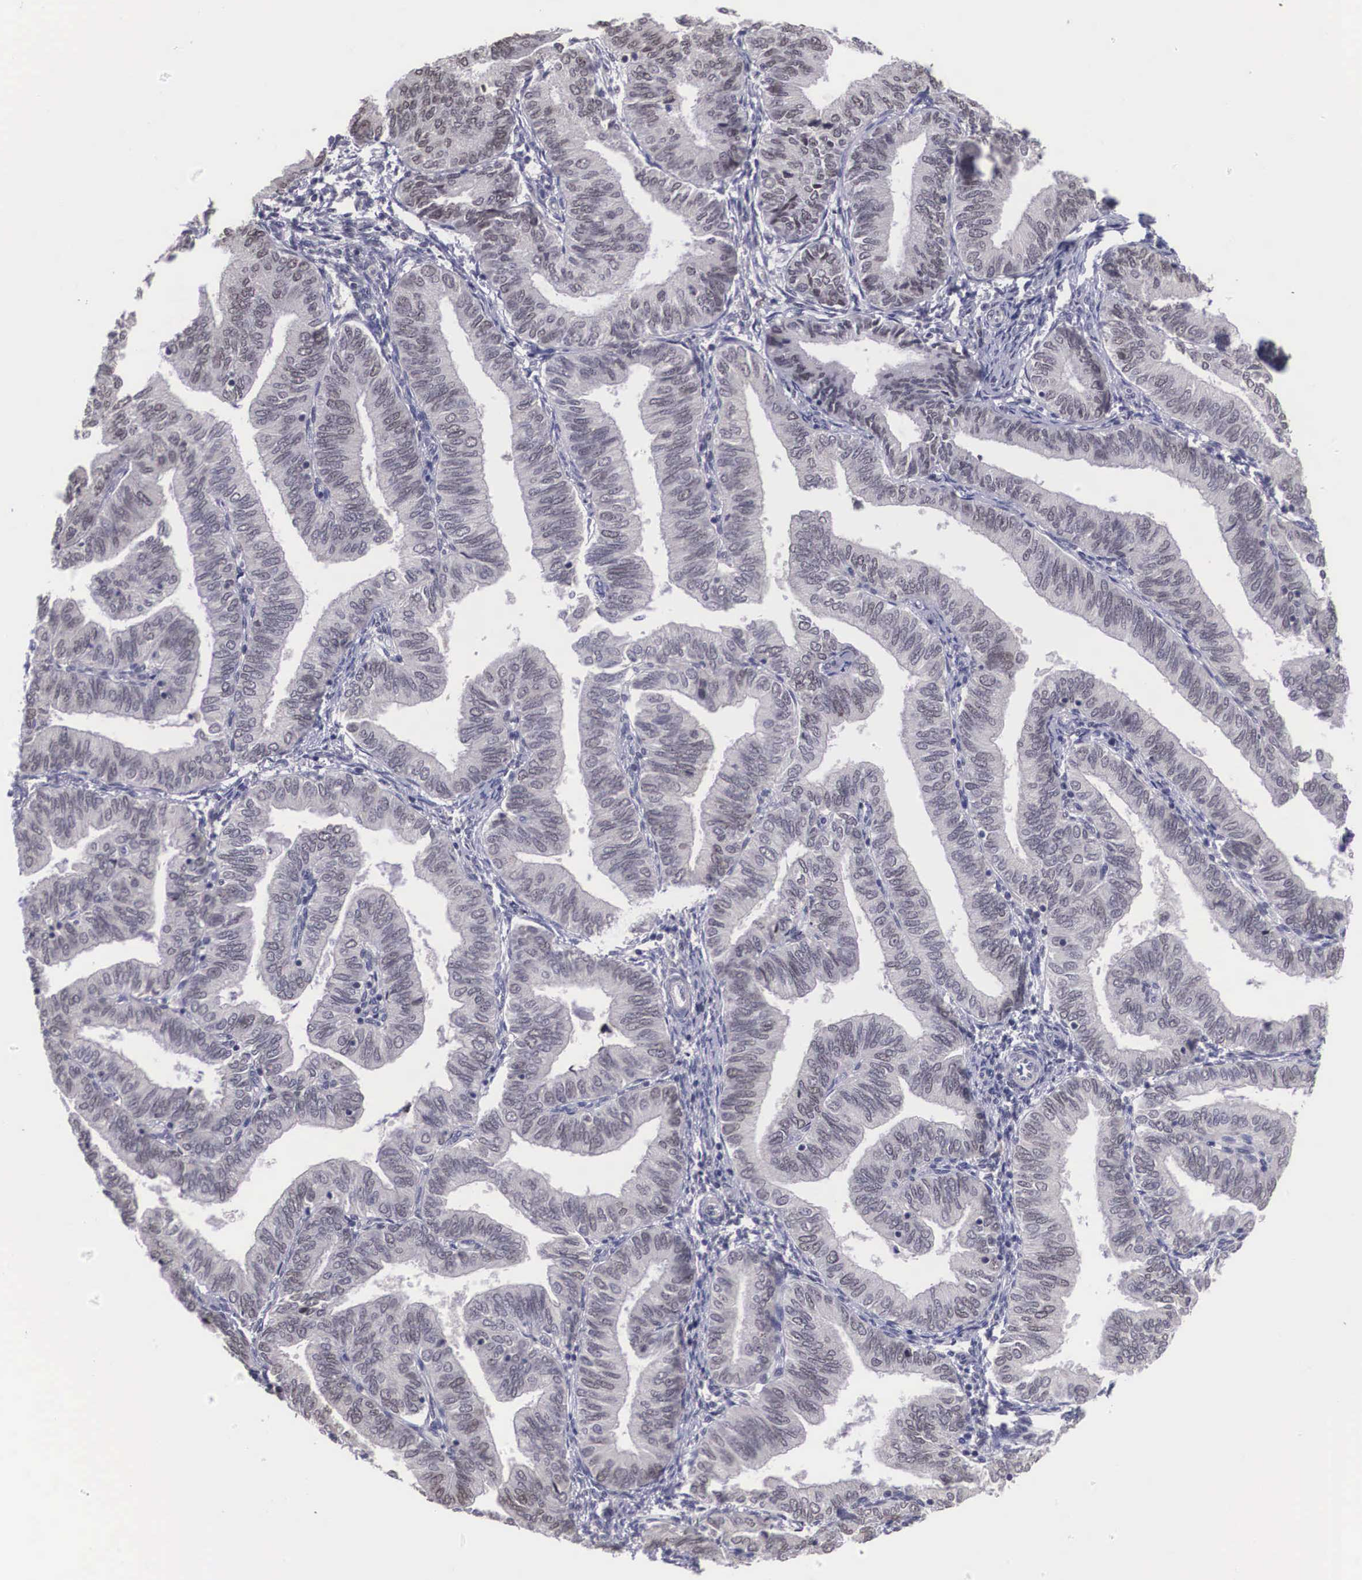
{"staining": {"intensity": "negative", "quantity": "none", "location": "none"}, "tissue": "endometrial cancer", "cell_type": "Tumor cells", "image_type": "cancer", "snomed": [{"axis": "morphology", "description": "Adenocarcinoma, NOS"}, {"axis": "topography", "description": "Endometrium"}], "caption": "High magnification brightfield microscopy of endometrial adenocarcinoma stained with DAB (brown) and counterstained with hematoxylin (blue): tumor cells show no significant staining.", "gene": "ZNF275", "patient": {"sex": "female", "age": 51}}